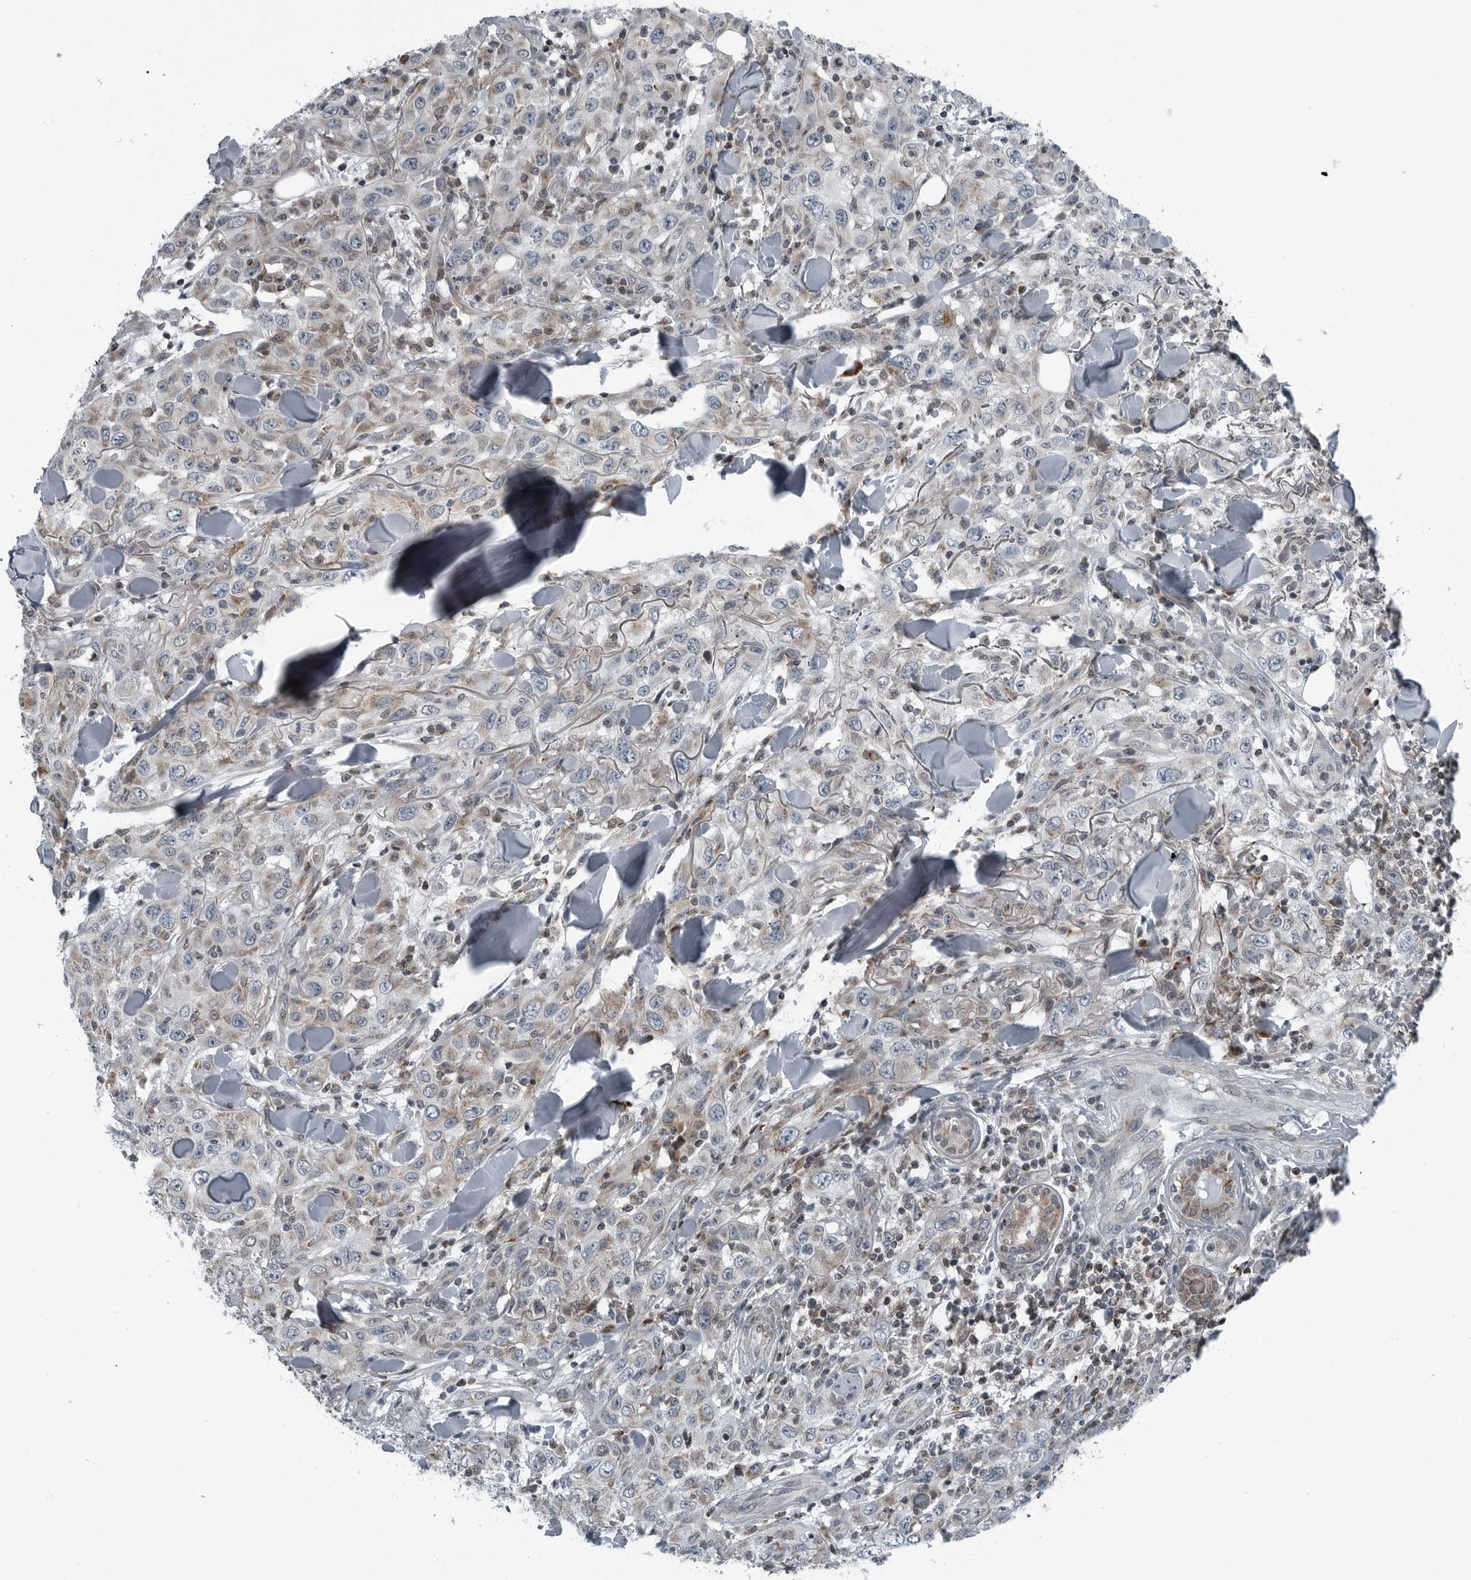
{"staining": {"intensity": "weak", "quantity": "<25%", "location": "cytoplasmic/membranous"}, "tissue": "skin cancer", "cell_type": "Tumor cells", "image_type": "cancer", "snomed": [{"axis": "morphology", "description": "Squamous cell carcinoma, NOS"}, {"axis": "topography", "description": "Skin"}], "caption": "DAB (3,3'-diaminobenzidine) immunohistochemical staining of human skin cancer reveals no significant expression in tumor cells.", "gene": "GAK", "patient": {"sex": "female", "age": 88}}